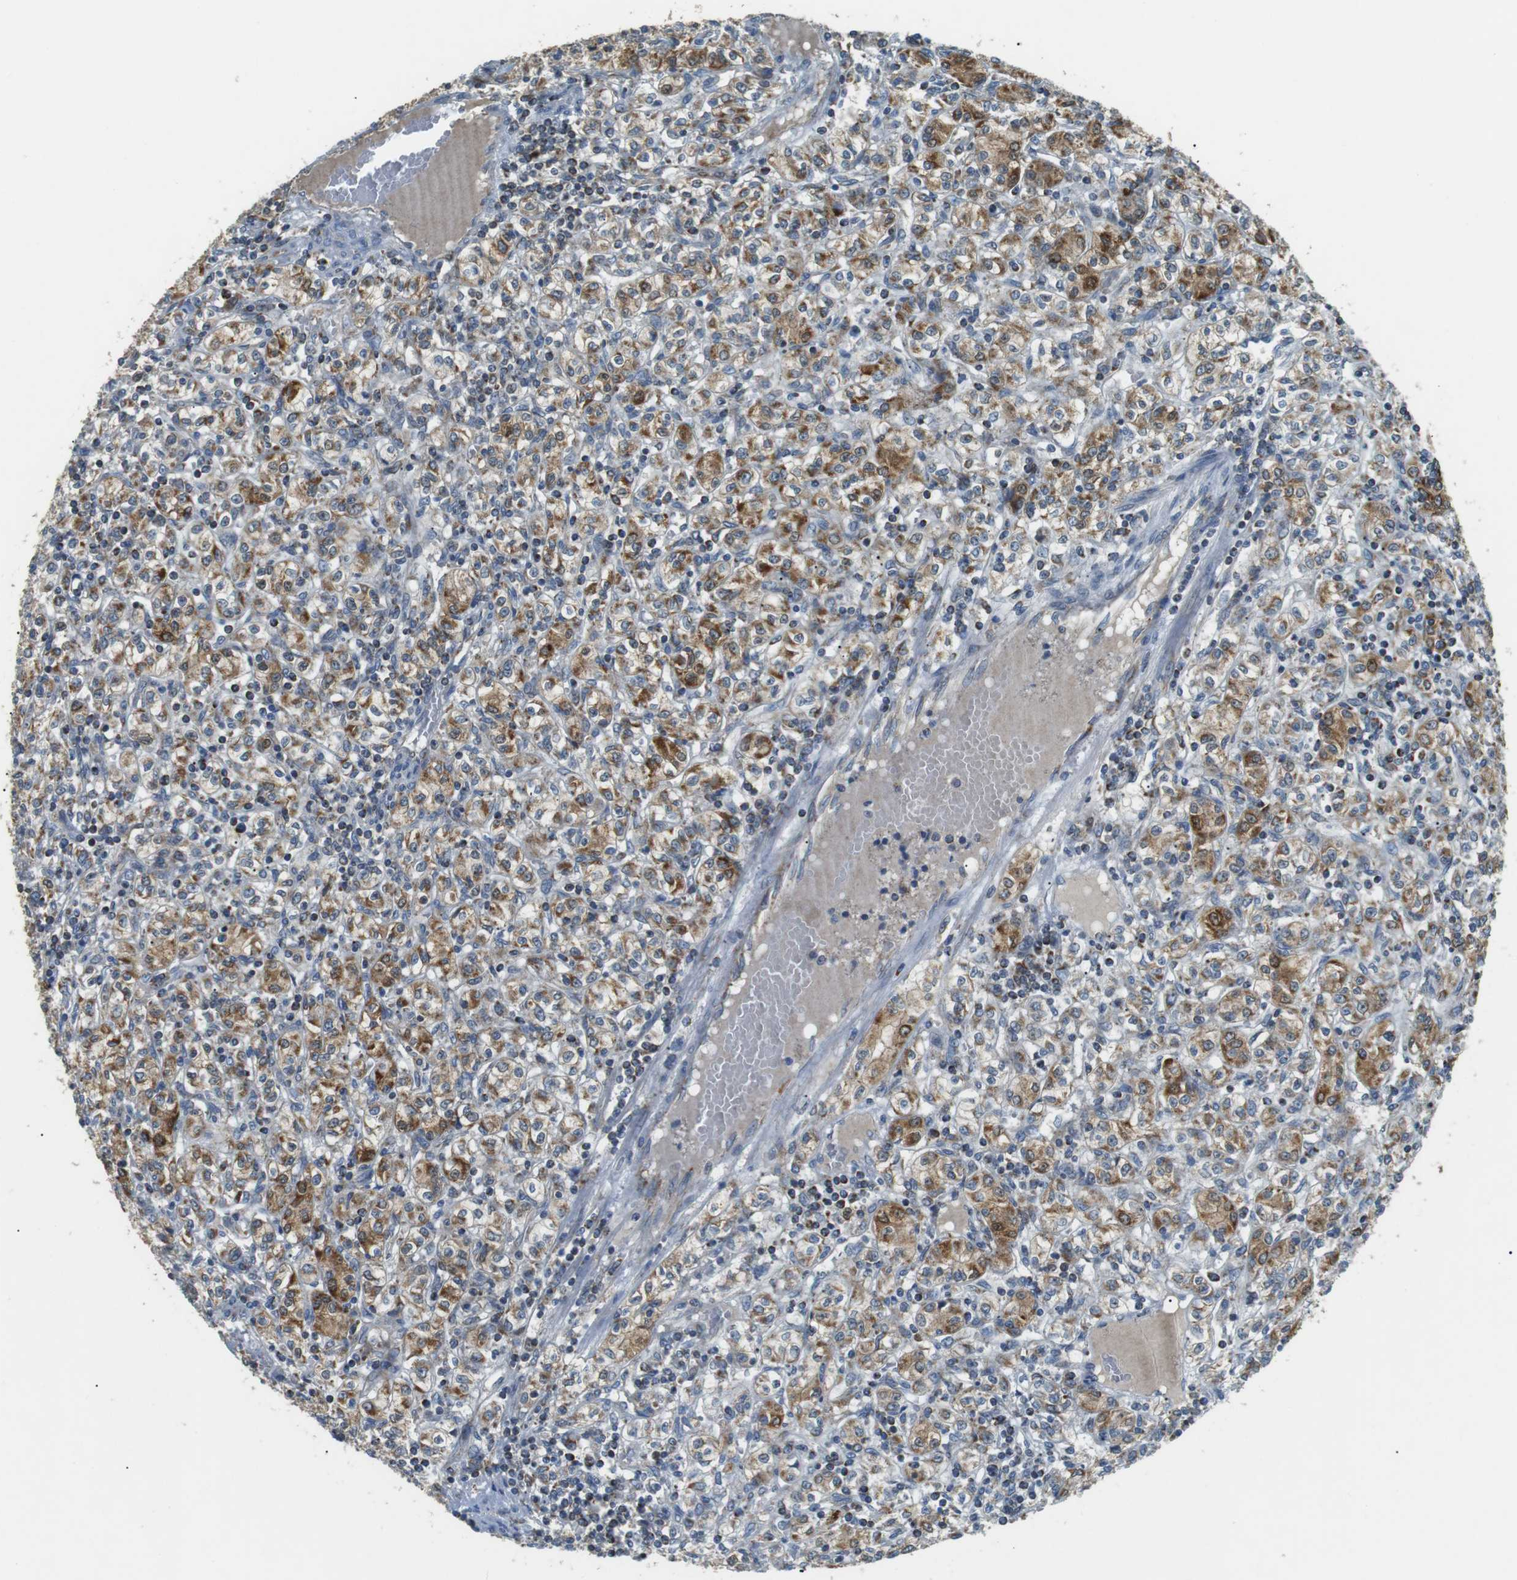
{"staining": {"intensity": "moderate", "quantity": ">75%", "location": "cytoplasmic/membranous"}, "tissue": "renal cancer", "cell_type": "Tumor cells", "image_type": "cancer", "snomed": [{"axis": "morphology", "description": "Adenocarcinoma, NOS"}, {"axis": "topography", "description": "Kidney"}], "caption": "Immunohistochemical staining of human renal cancer (adenocarcinoma) exhibits medium levels of moderate cytoplasmic/membranous protein expression in approximately >75% of tumor cells.", "gene": "BACE1", "patient": {"sex": "male", "age": 77}}